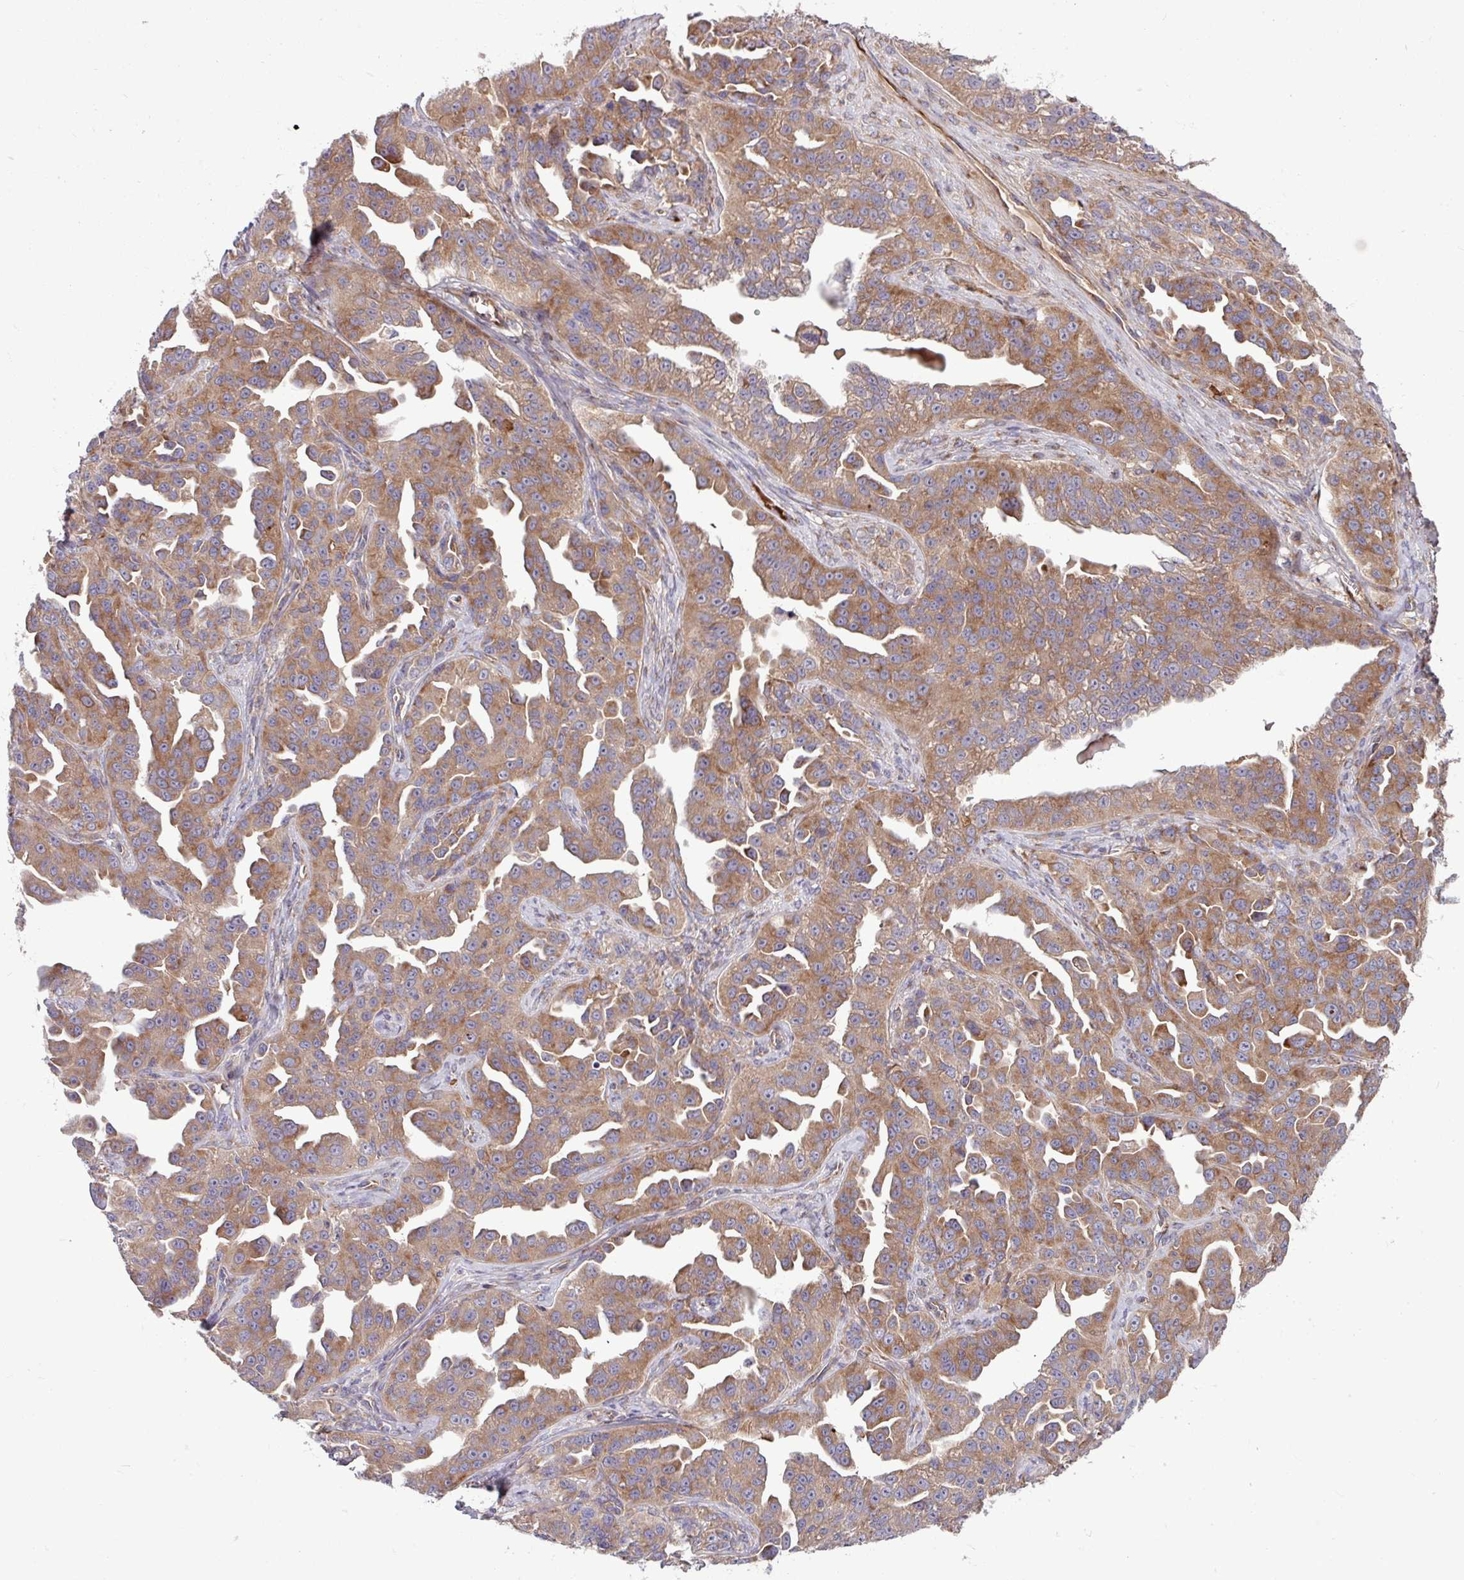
{"staining": {"intensity": "moderate", "quantity": ">75%", "location": "cytoplasmic/membranous"}, "tissue": "ovarian cancer", "cell_type": "Tumor cells", "image_type": "cancer", "snomed": [{"axis": "morphology", "description": "Cystadenocarcinoma, serous, NOS"}, {"axis": "topography", "description": "Ovary"}], "caption": "The histopathology image shows immunohistochemical staining of ovarian serous cystadenocarcinoma. There is moderate cytoplasmic/membranous staining is seen in about >75% of tumor cells.", "gene": "LSM12", "patient": {"sex": "female", "age": 75}}